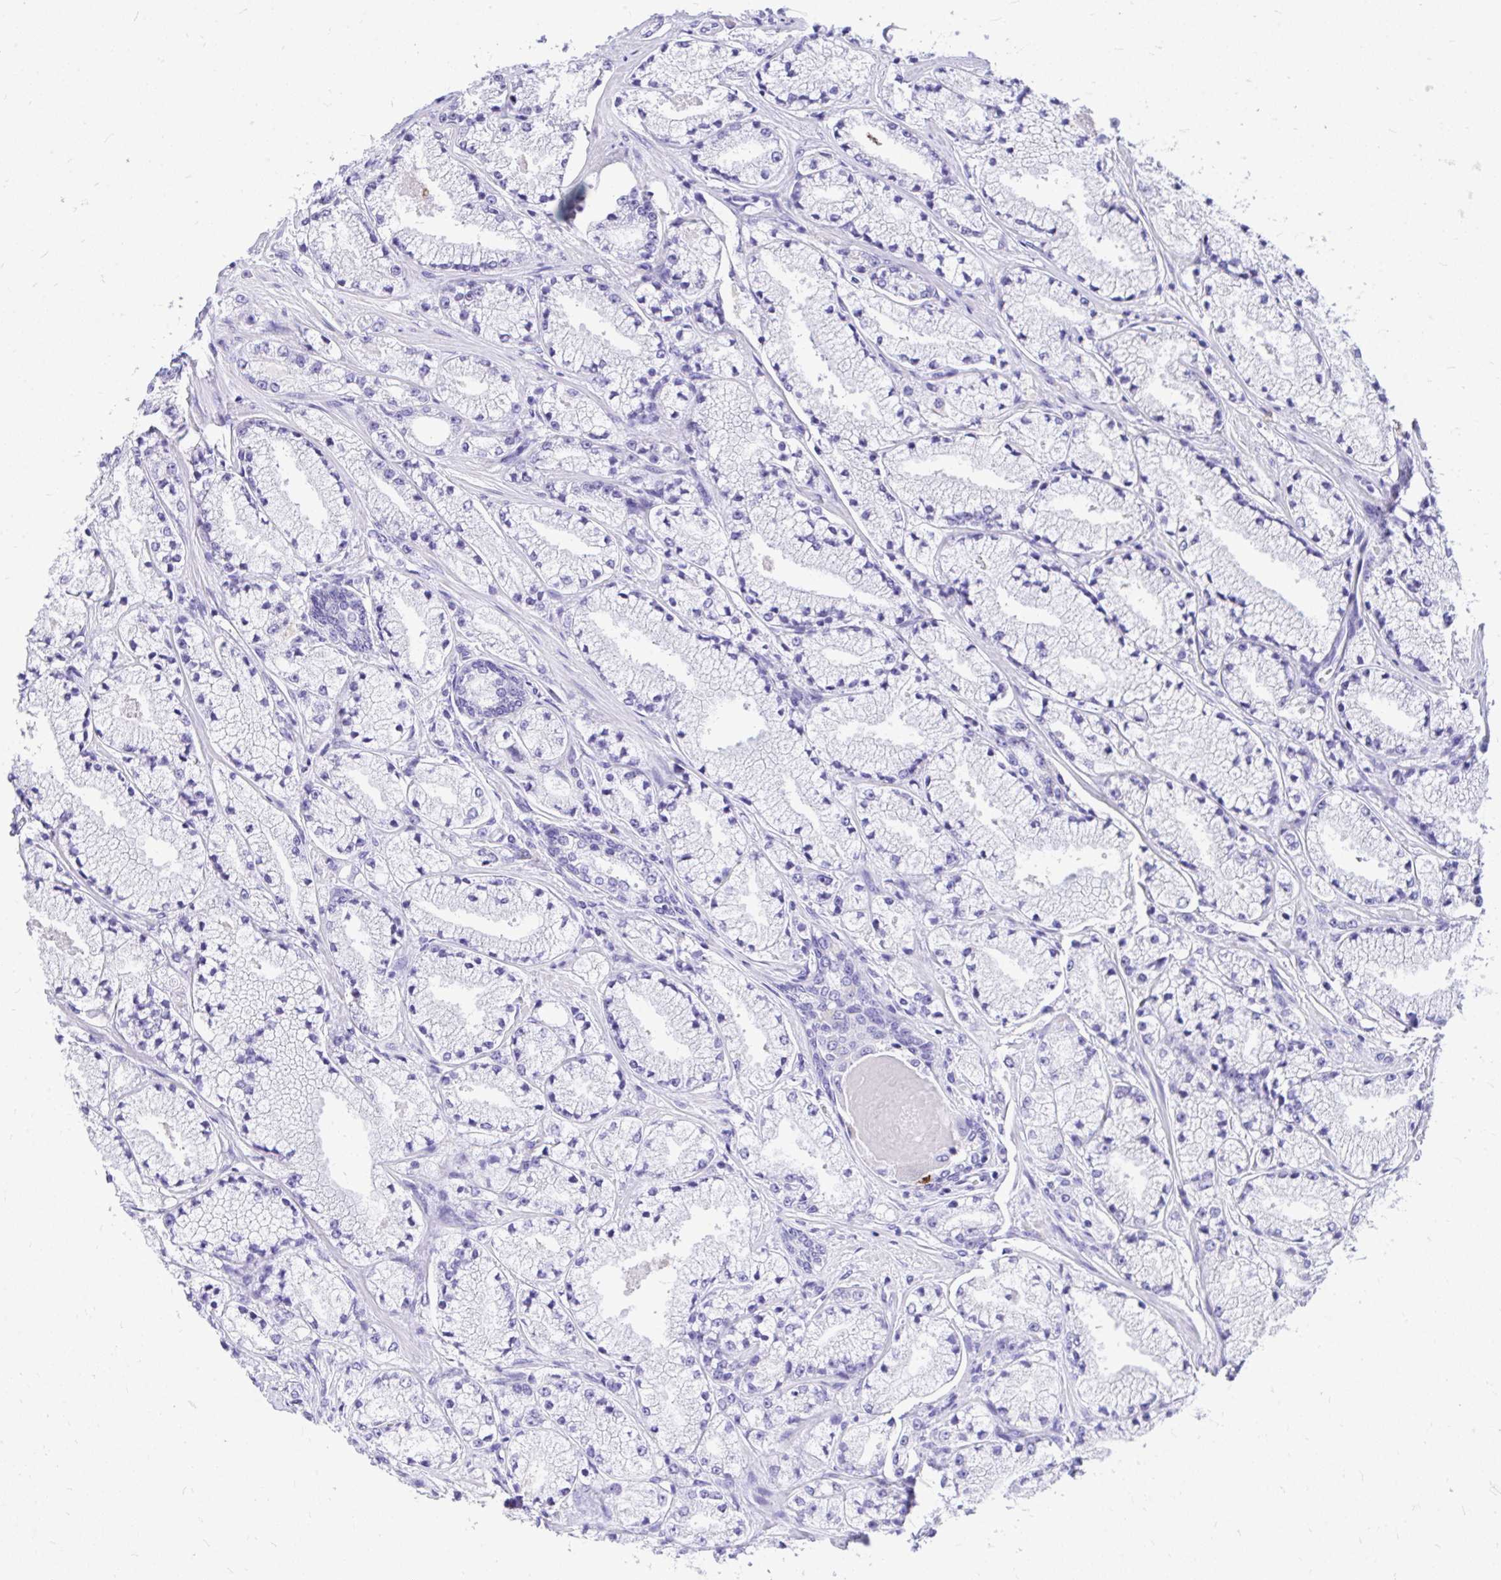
{"staining": {"intensity": "negative", "quantity": "none", "location": "none"}, "tissue": "prostate cancer", "cell_type": "Tumor cells", "image_type": "cancer", "snomed": [{"axis": "morphology", "description": "Adenocarcinoma, High grade"}, {"axis": "topography", "description": "Prostate"}], "caption": "Tumor cells are negative for brown protein staining in prostate high-grade adenocarcinoma.", "gene": "MON1A", "patient": {"sex": "male", "age": 63}}